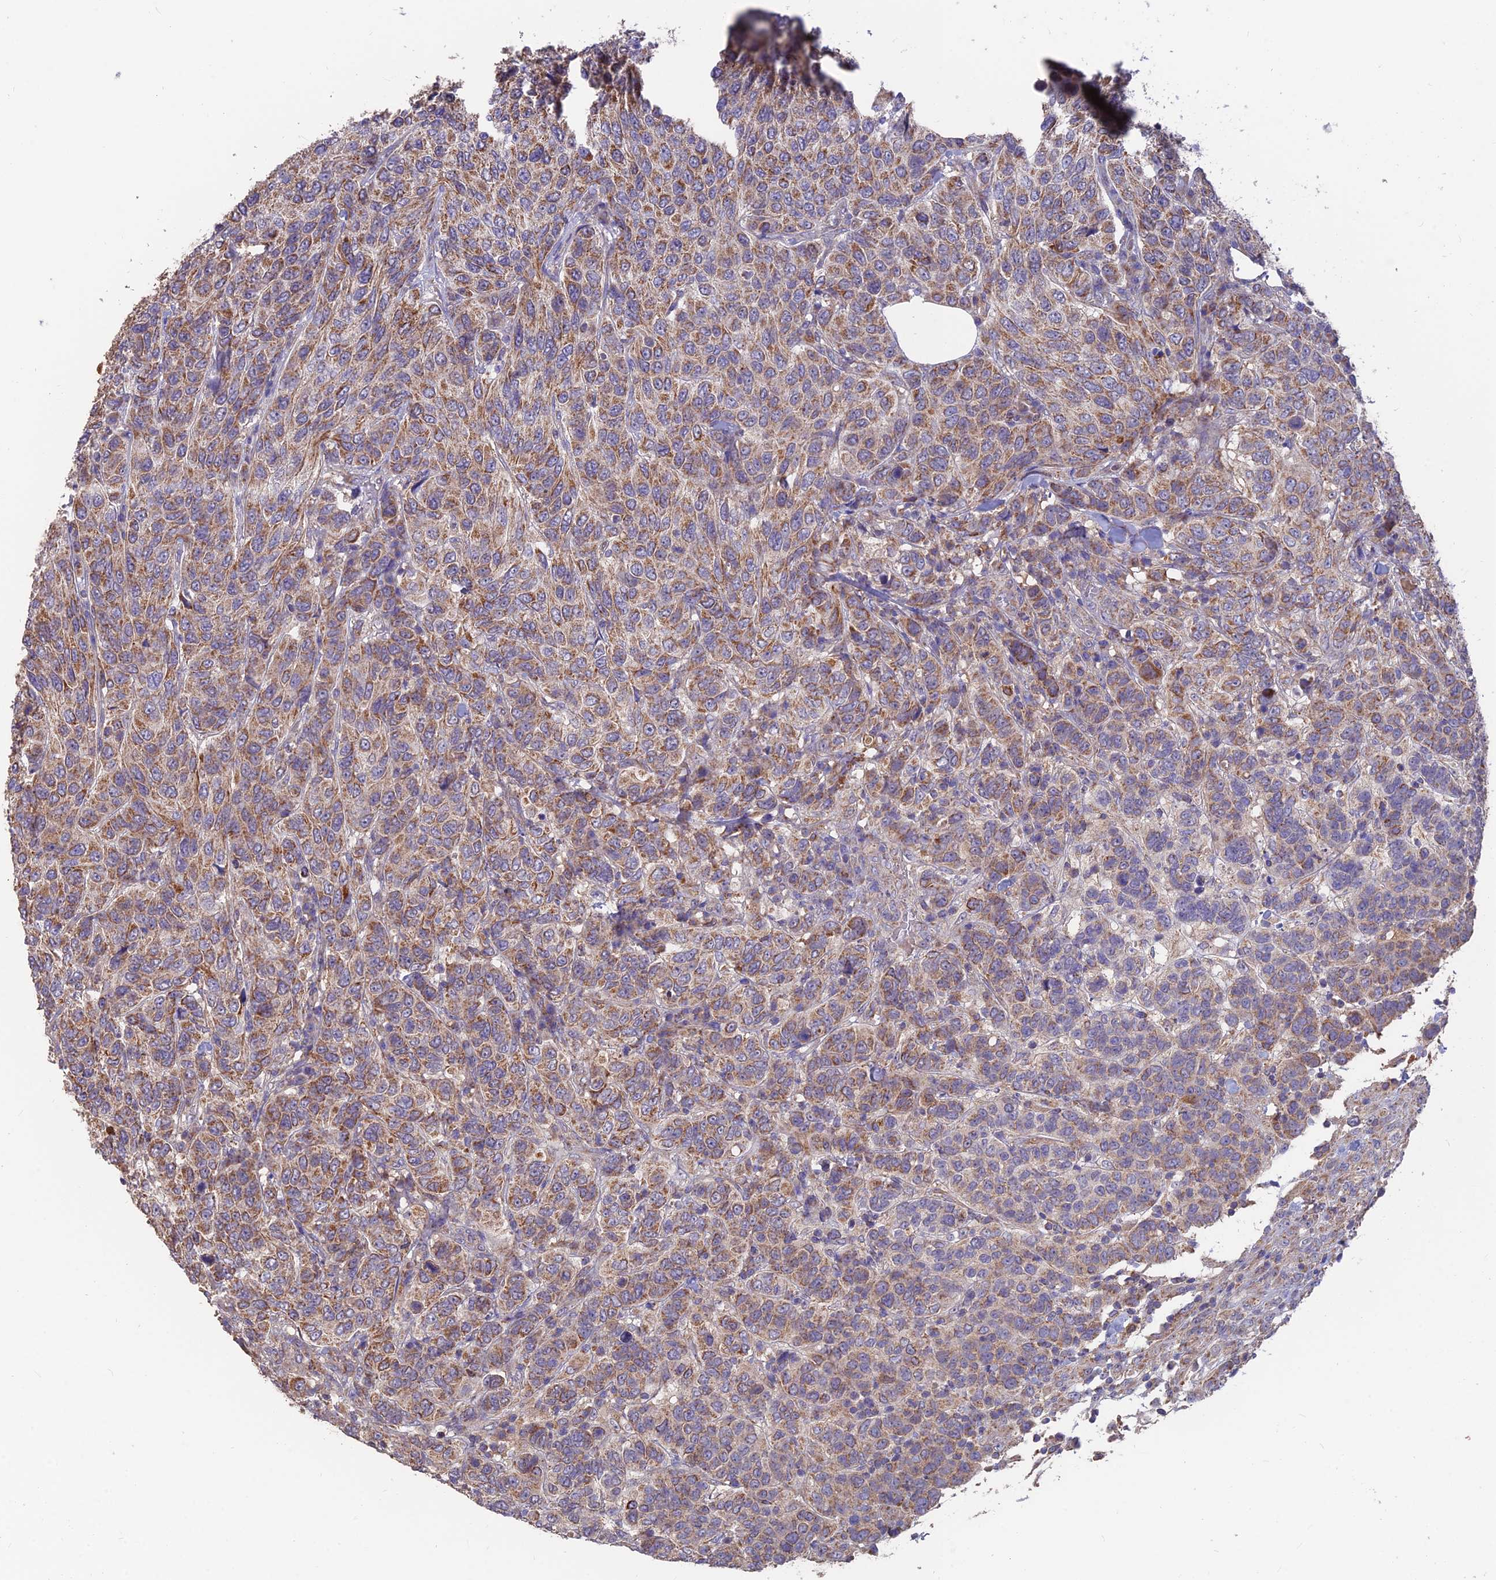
{"staining": {"intensity": "moderate", "quantity": ">75%", "location": "cytoplasmic/membranous"}, "tissue": "breast cancer", "cell_type": "Tumor cells", "image_type": "cancer", "snomed": [{"axis": "morphology", "description": "Duct carcinoma"}, {"axis": "topography", "description": "Breast"}], "caption": "Protein analysis of breast cancer (intraductal carcinoma) tissue demonstrates moderate cytoplasmic/membranous positivity in approximately >75% of tumor cells.", "gene": "IFT22", "patient": {"sex": "female", "age": 55}}